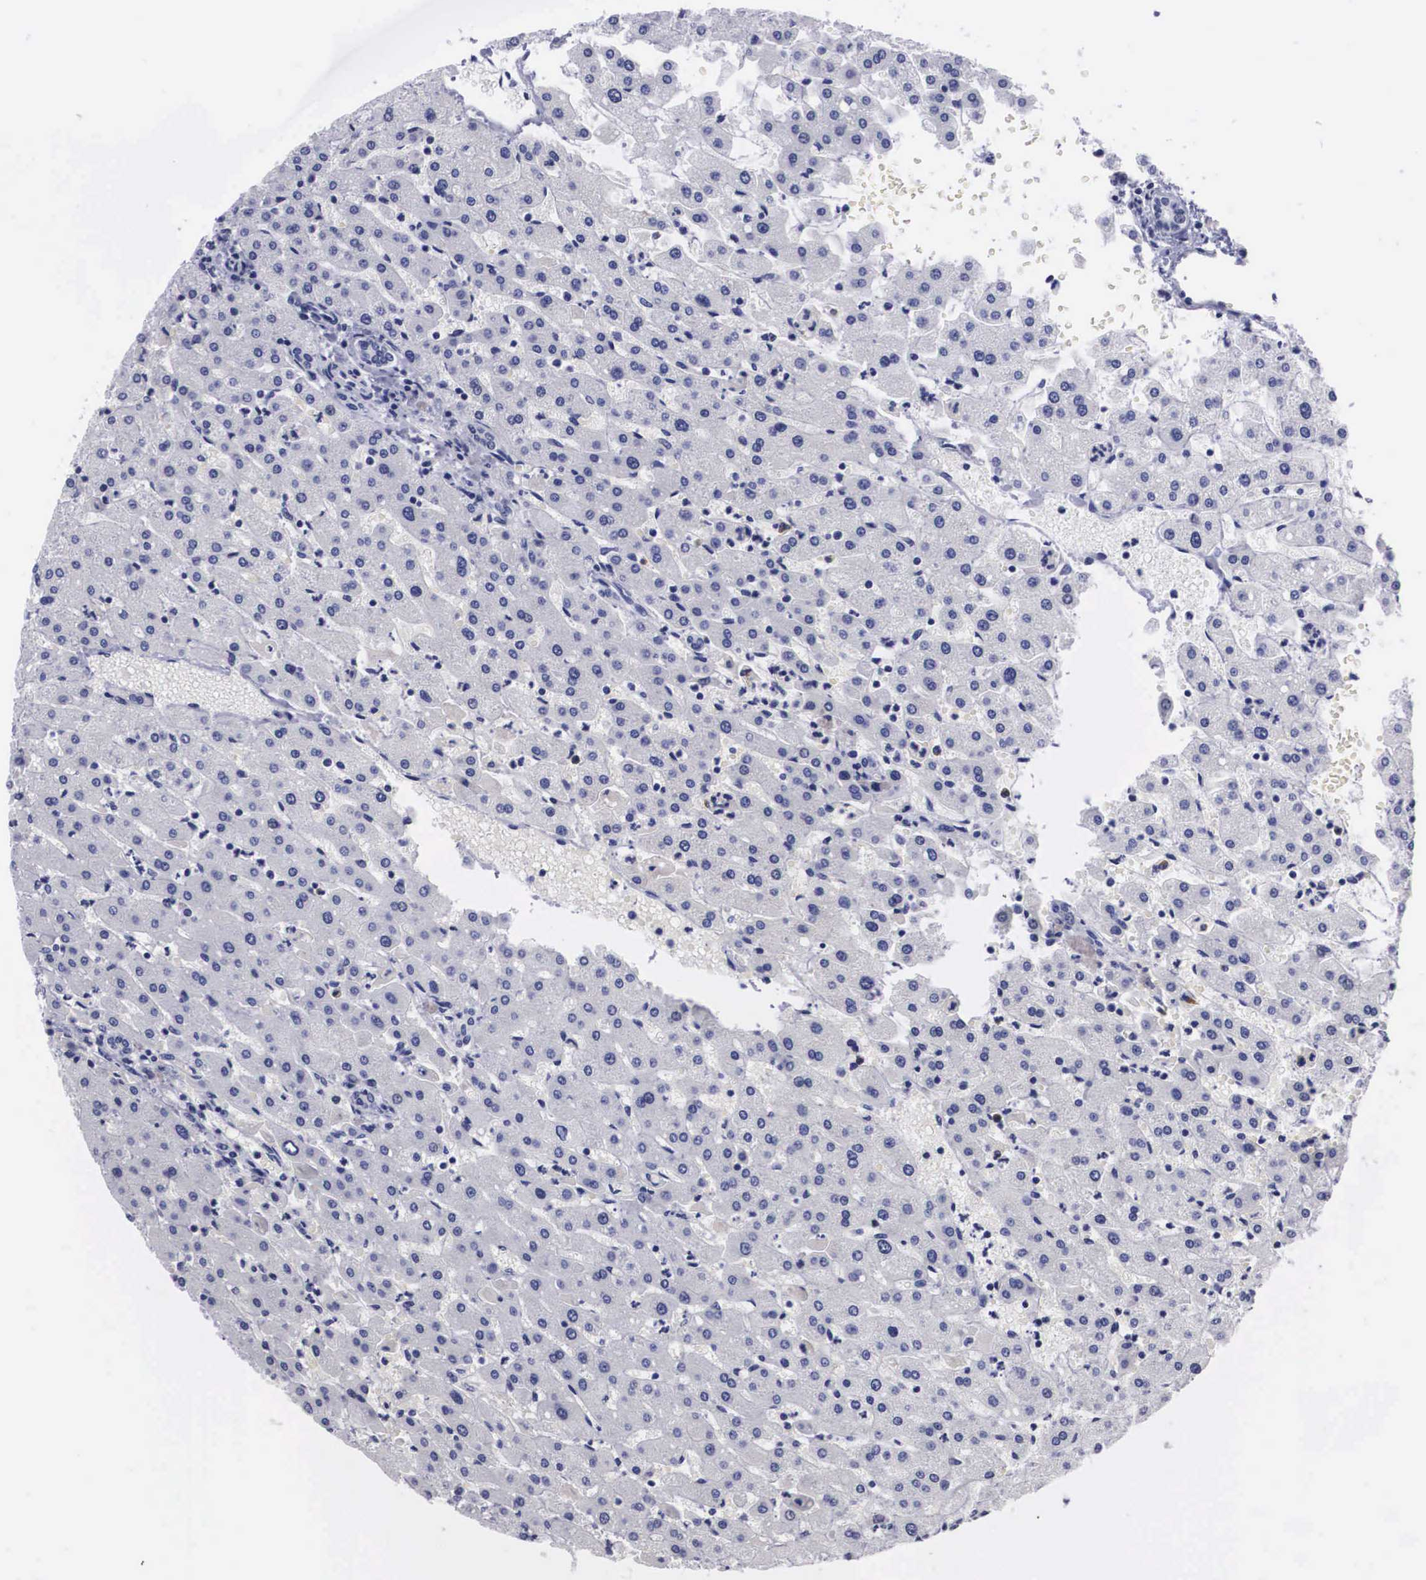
{"staining": {"intensity": "negative", "quantity": "none", "location": "none"}, "tissue": "liver", "cell_type": "Cholangiocytes", "image_type": "normal", "snomed": [{"axis": "morphology", "description": "Normal tissue, NOS"}, {"axis": "topography", "description": "Liver"}], "caption": "IHC of unremarkable human liver reveals no expression in cholangiocytes.", "gene": "C22orf31", "patient": {"sex": "female", "age": 30}}